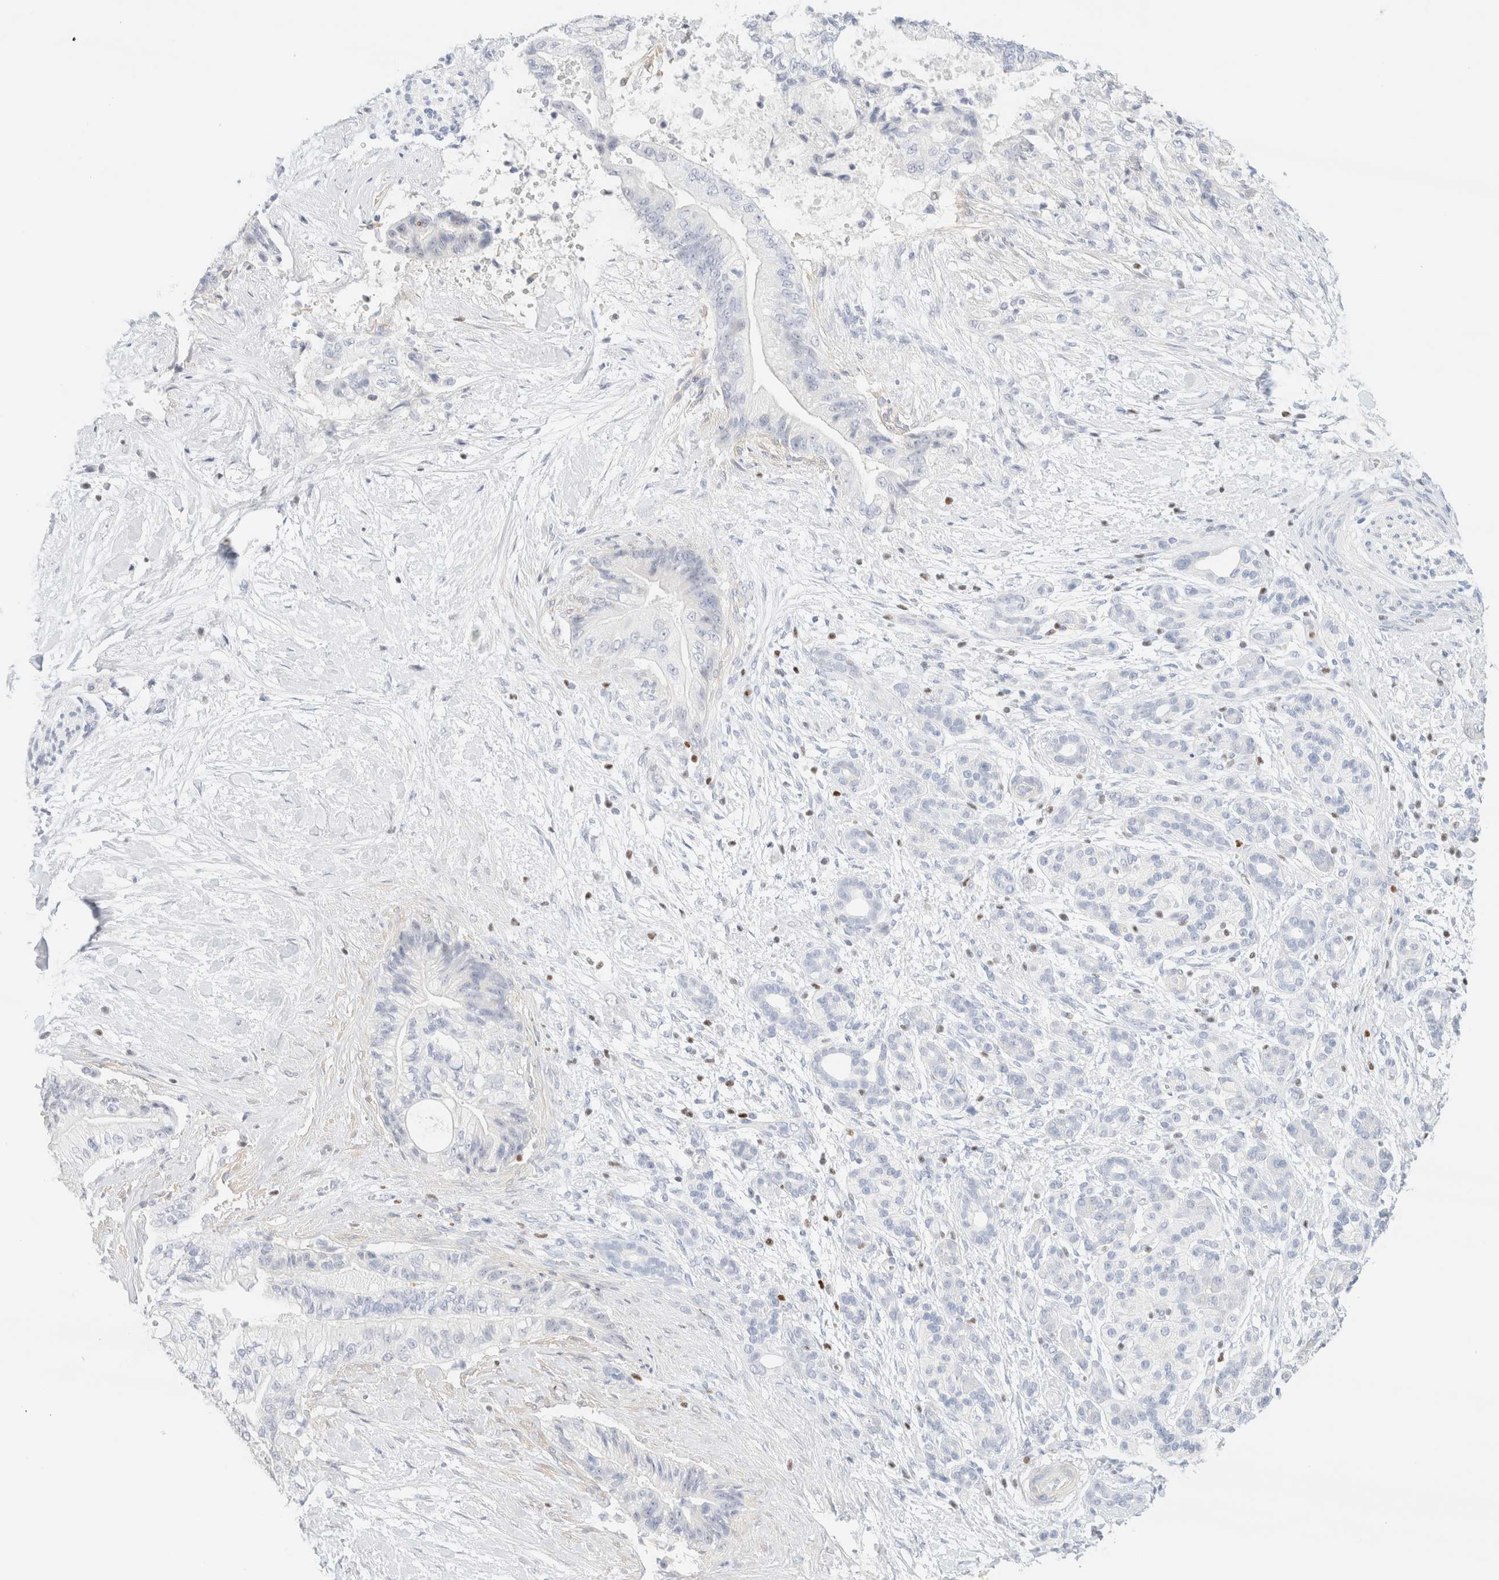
{"staining": {"intensity": "negative", "quantity": "none", "location": "none"}, "tissue": "pancreatic cancer", "cell_type": "Tumor cells", "image_type": "cancer", "snomed": [{"axis": "morphology", "description": "Adenocarcinoma, NOS"}, {"axis": "topography", "description": "Pancreas"}], "caption": "Immunohistochemistry (IHC) histopathology image of neoplastic tissue: pancreatic cancer (adenocarcinoma) stained with DAB exhibits no significant protein positivity in tumor cells.", "gene": "IKZF3", "patient": {"sex": "male", "age": 59}}